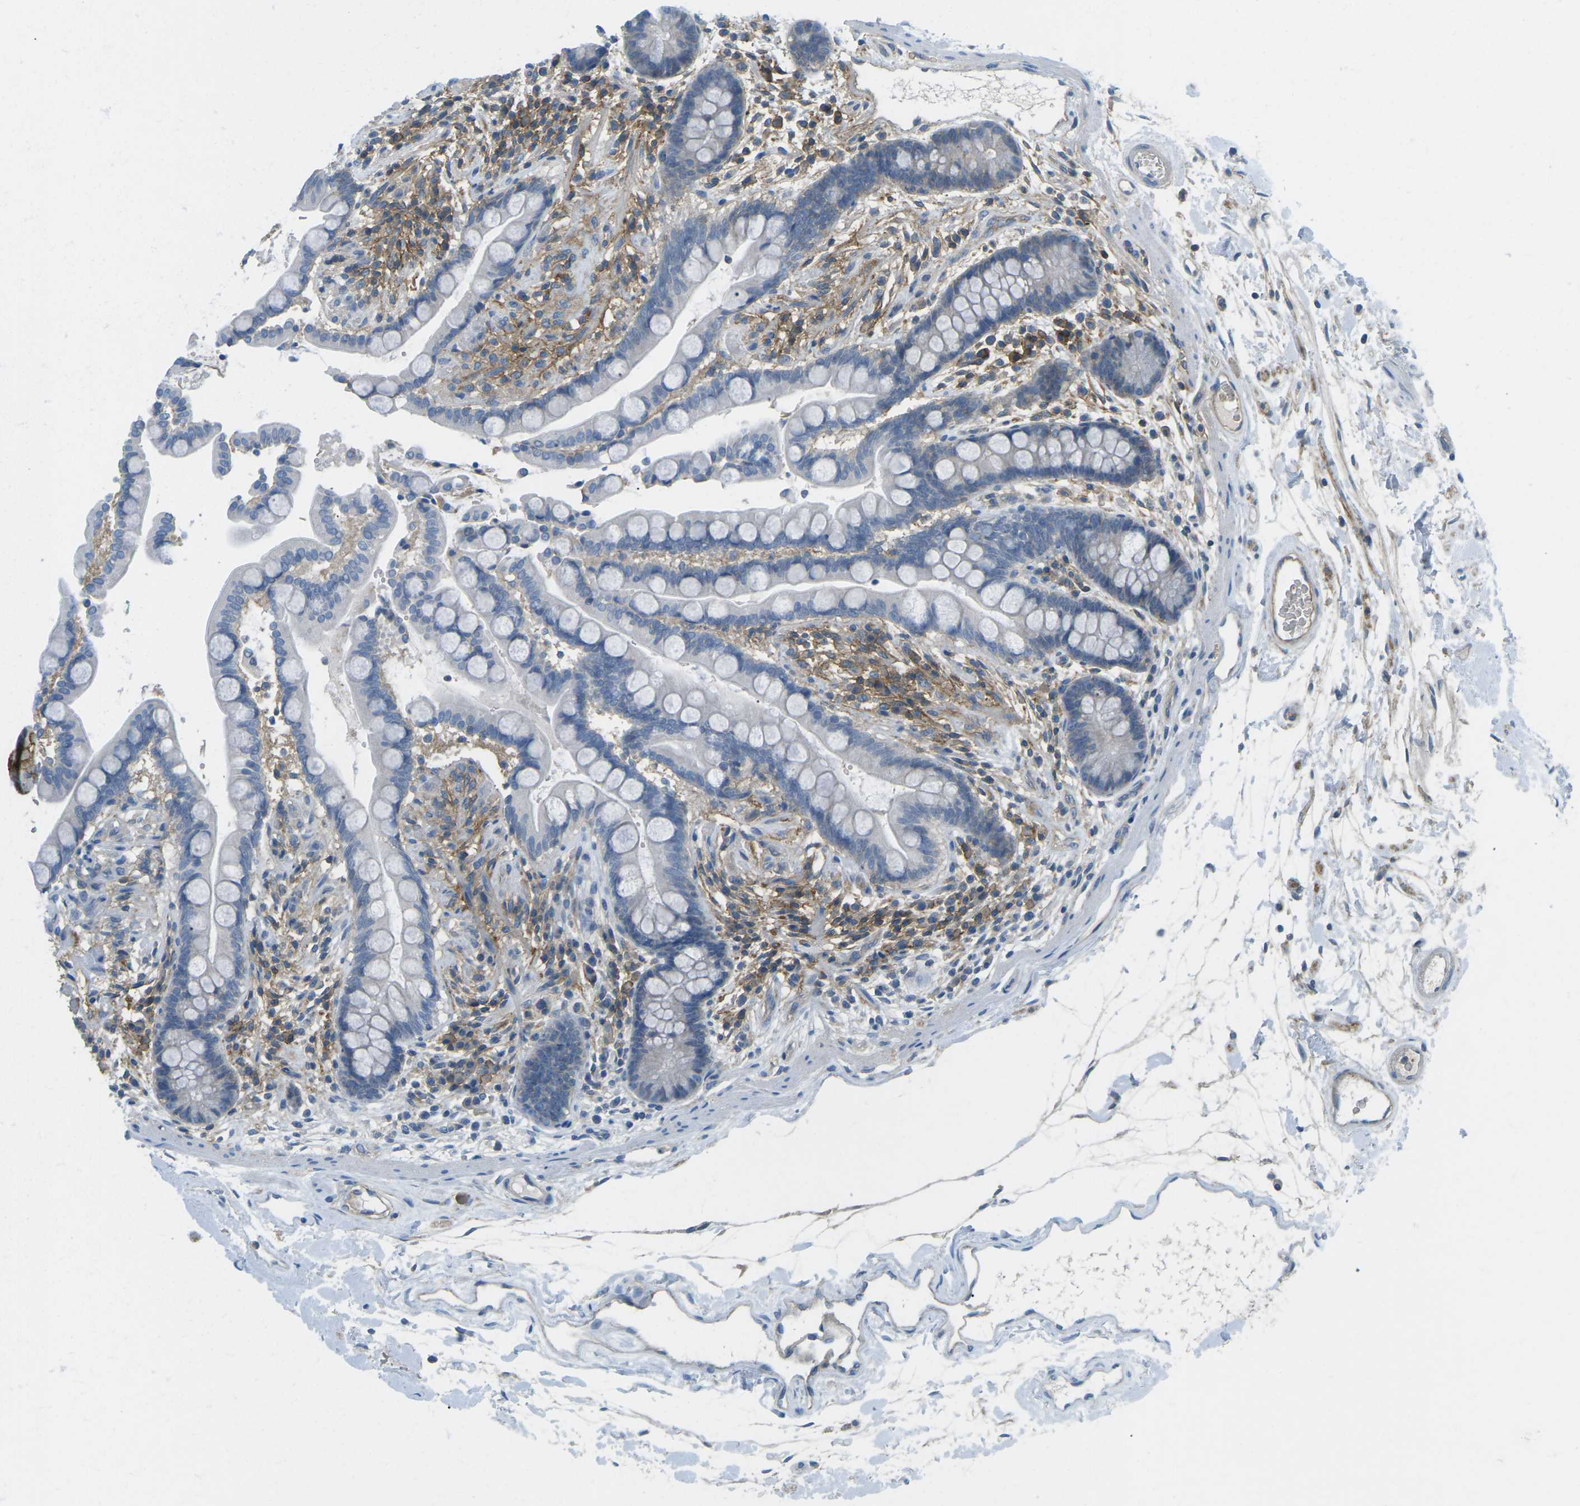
{"staining": {"intensity": "weak", "quantity": "25%-75%", "location": "cytoplasmic/membranous"}, "tissue": "colon", "cell_type": "Endothelial cells", "image_type": "normal", "snomed": [{"axis": "morphology", "description": "Normal tissue, NOS"}, {"axis": "topography", "description": "Colon"}], "caption": "A brown stain shows weak cytoplasmic/membranous expression of a protein in endothelial cells of normal colon. Immunohistochemistry stains the protein in brown and the nuclei are stained blue.", "gene": "CD47", "patient": {"sex": "male", "age": 73}}